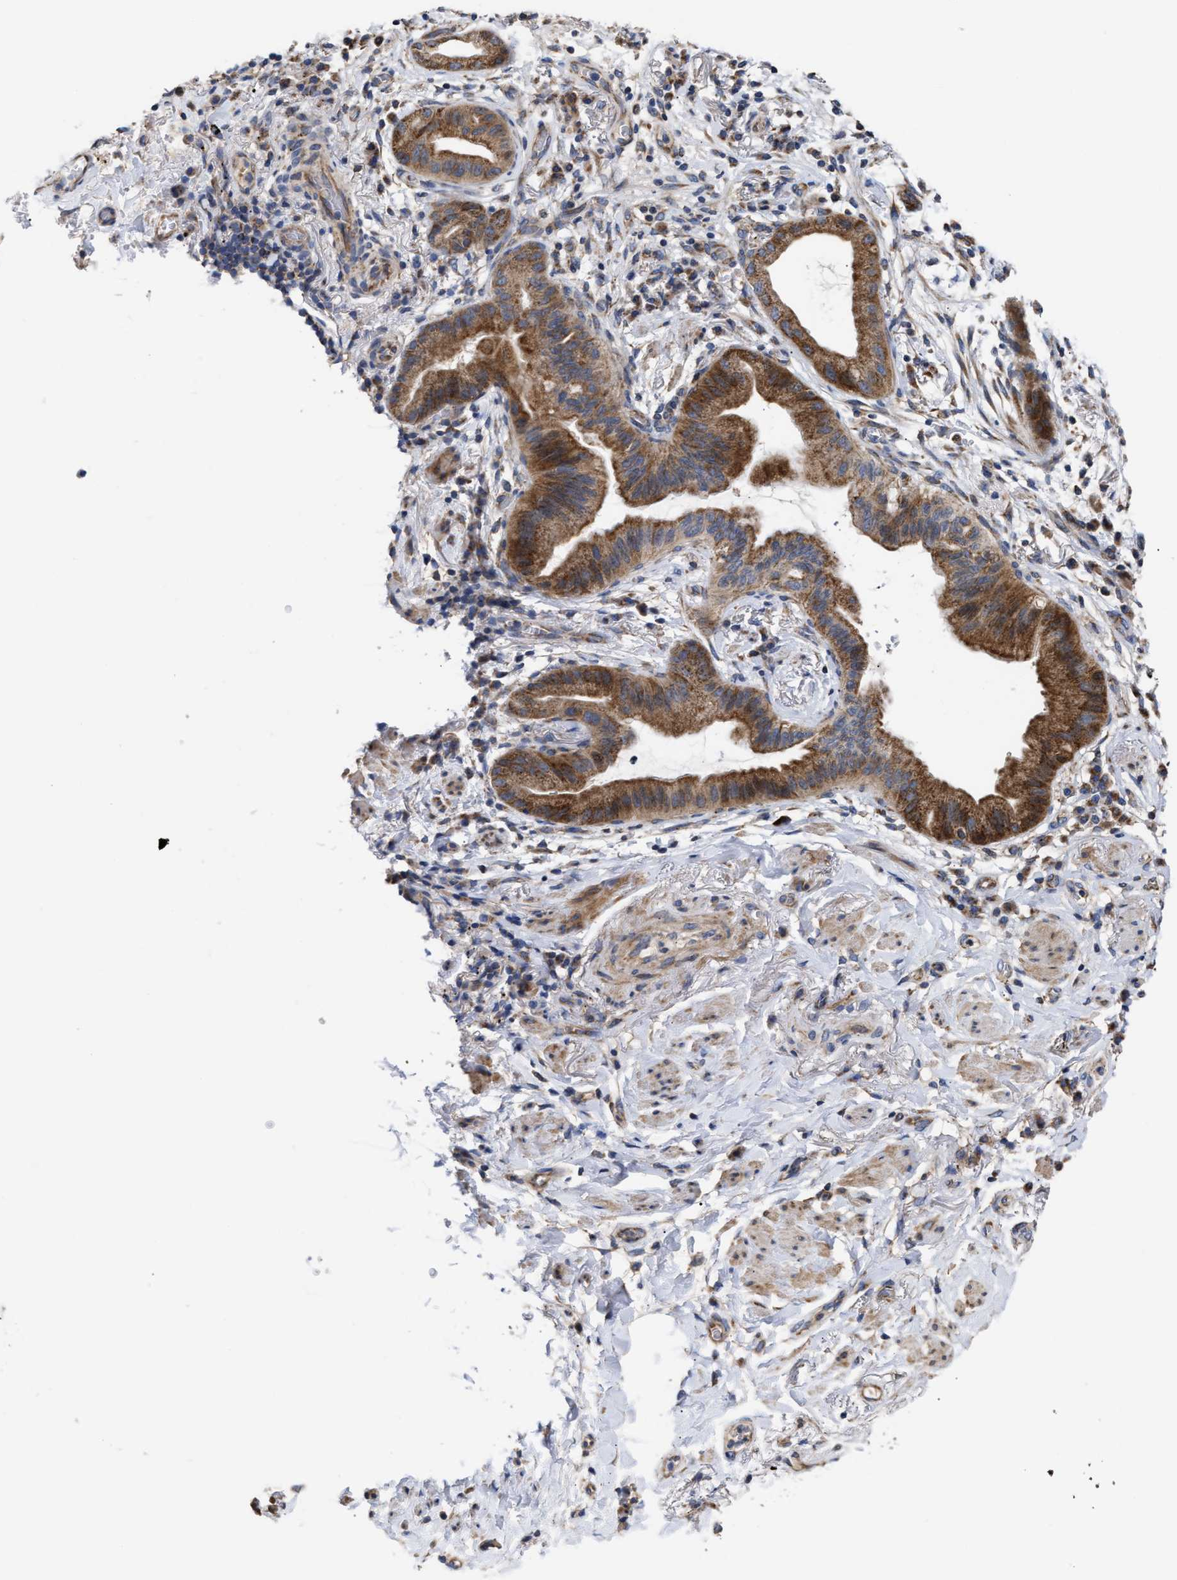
{"staining": {"intensity": "moderate", "quantity": ">75%", "location": "cytoplasmic/membranous"}, "tissue": "lung cancer", "cell_type": "Tumor cells", "image_type": "cancer", "snomed": [{"axis": "morphology", "description": "Normal tissue, NOS"}, {"axis": "morphology", "description": "Adenocarcinoma, NOS"}, {"axis": "topography", "description": "Bronchus"}, {"axis": "topography", "description": "Lung"}], "caption": "Protein analysis of adenocarcinoma (lung) tissue shows moderate cytoplasmic/membranous expression in about >75% of tumor cells. Using DAB (brown) and hematoxylin (blue) stains, captured at high magnification using brightfield microscopy.", "gene": "MALSU1", "patient": {"sex": "female", "age": 70}}